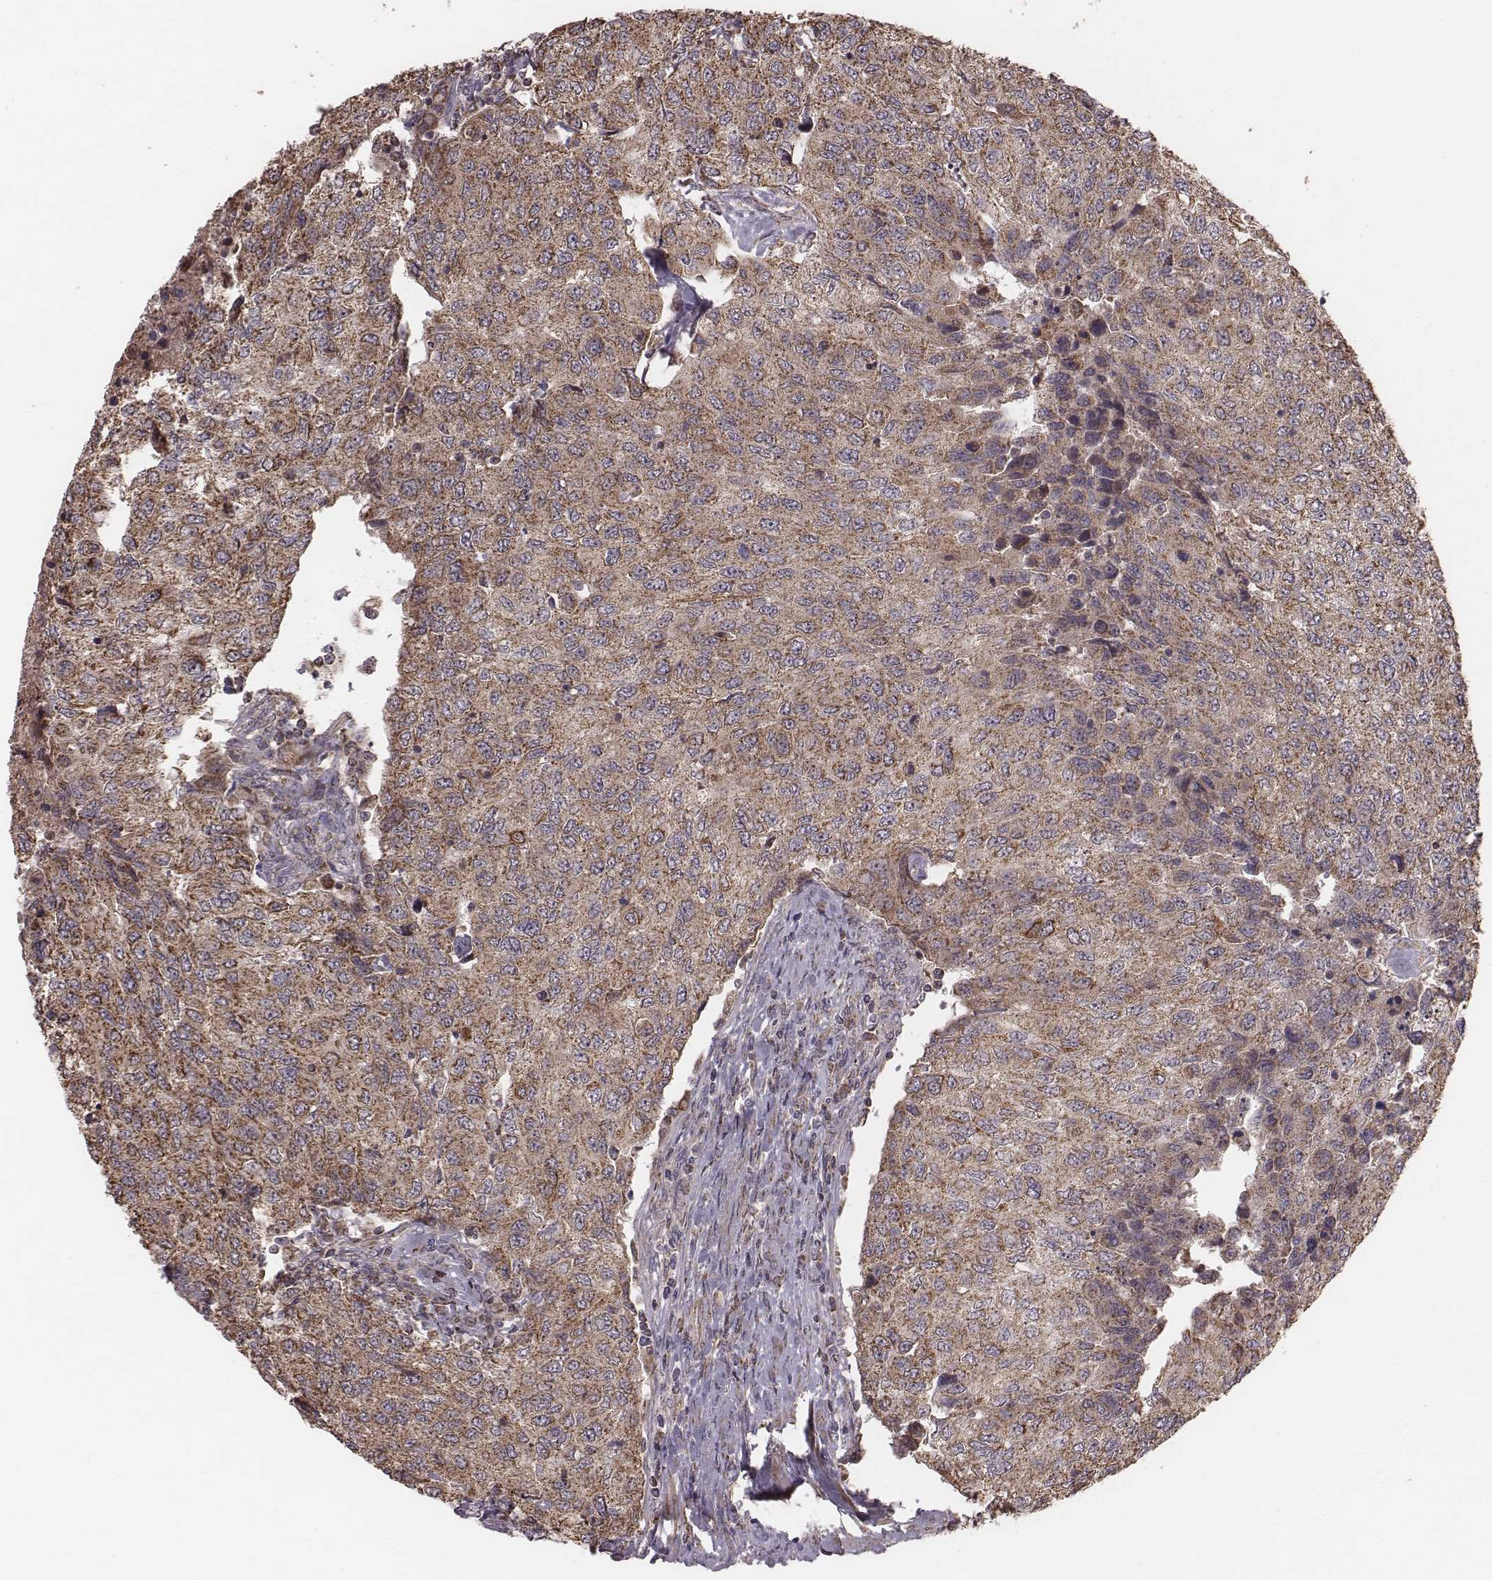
{"staining": {"intensity": "moderate", "quantity": ">75%", "location": "cytoplasmic/membranous"}, "tissue": "urothelial cancer", "cell_type": "Tumor cells", "image_type": "cancer", "snomed": [{"axis": "morphology", "description": "Urothelial carcinoma, High grade"}, {"axis": "topography", "description": "Urinary bladder"}], "caption": "The photomicrograph displays a brown stain indicating the presence of a protein in the cytoplasmic/membranous of tumor cells in urothelial carcinoma (high-grade).", "gene": "PDCD2L", "patient": {"sex": "female", "age": 78}}